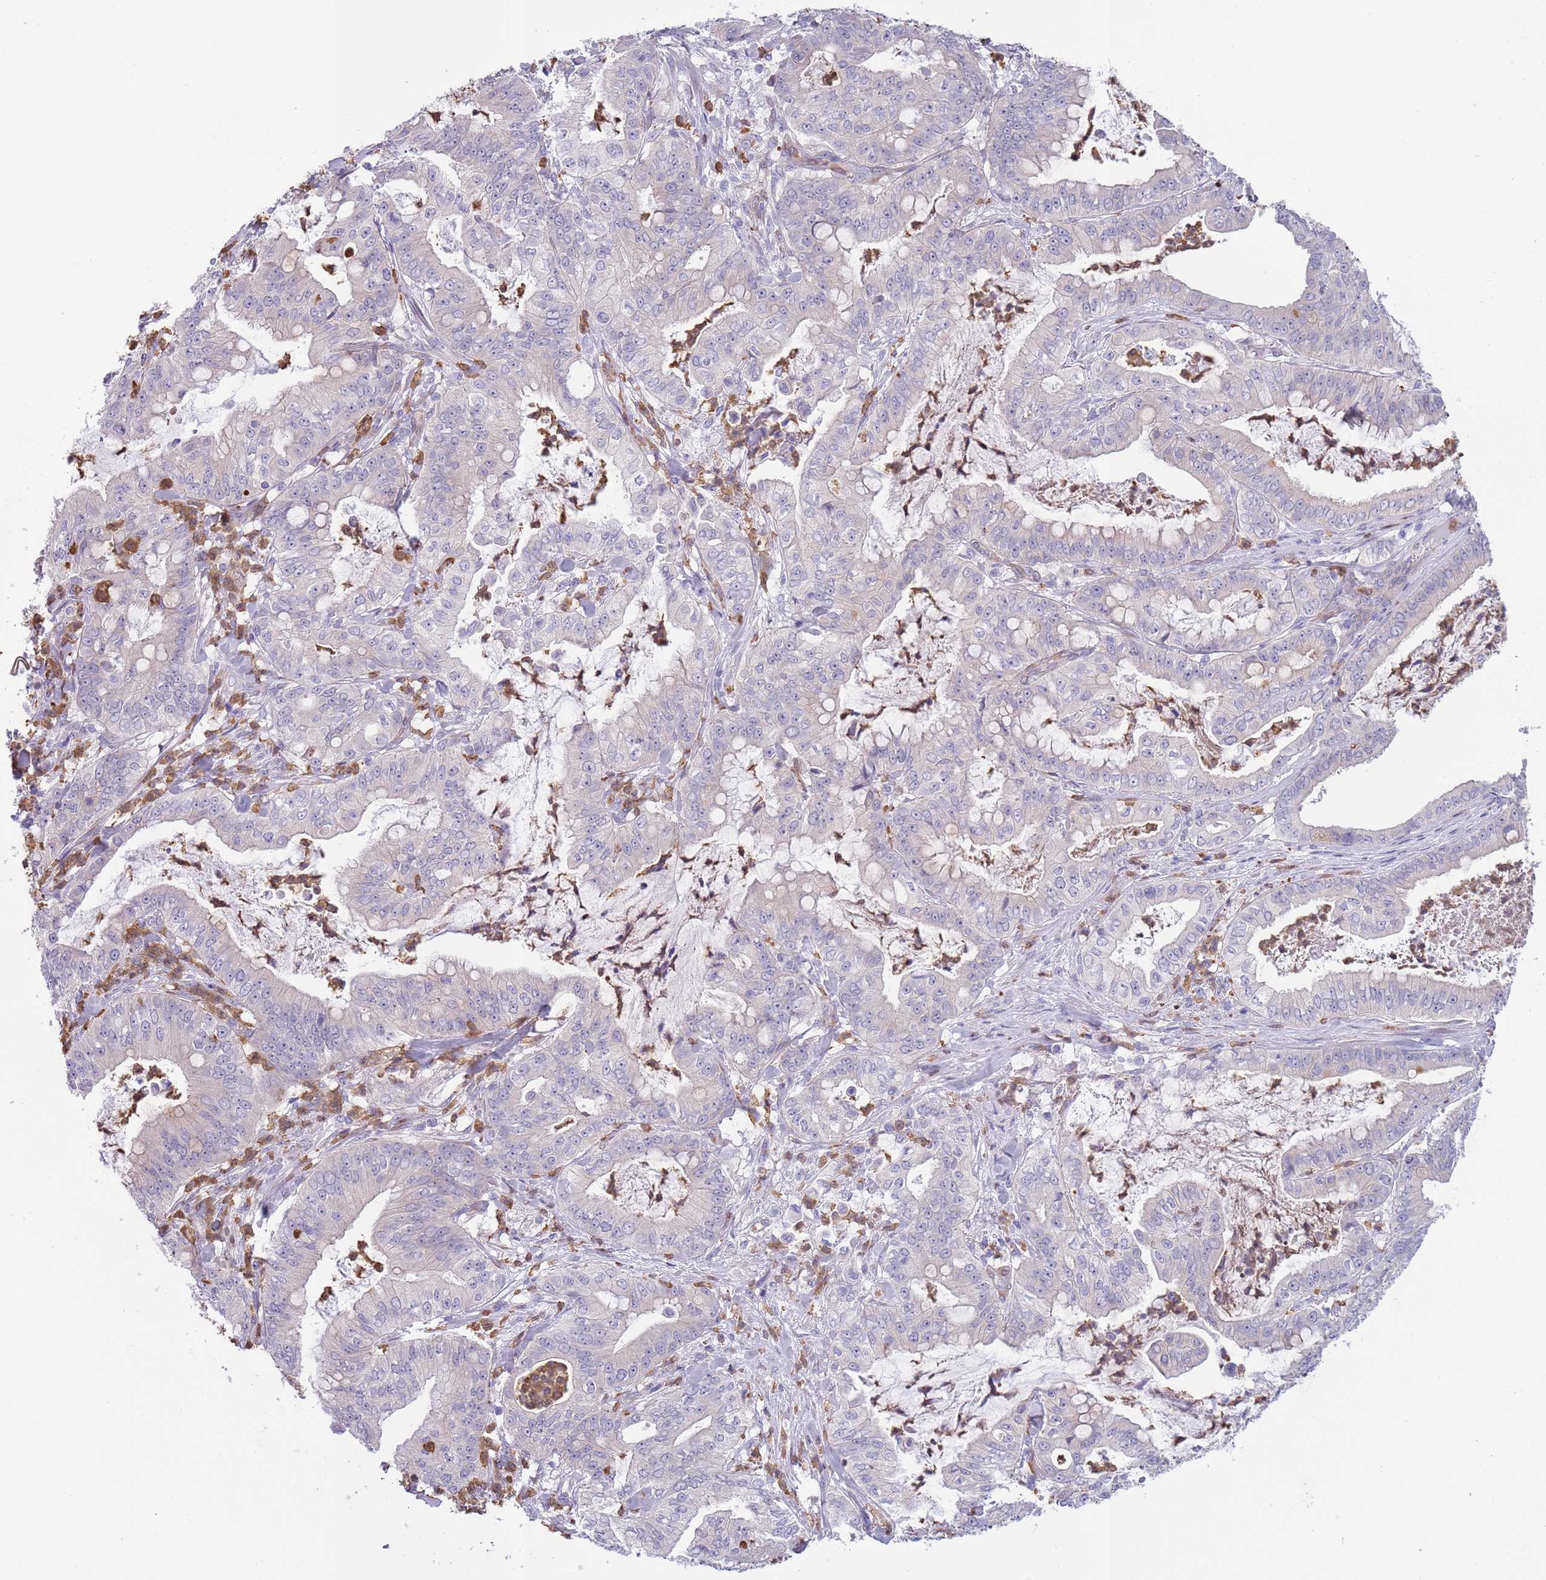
{"staining": {"intensity": "negative", "quantity": "none", "location": "none"}, "tissue": "pancreatic cancer", "cell_type": "Tumor cells", "image_type": "cancer", "snomed": [{"axis": "morphology", "description": "Adenocarcinoma, NOS"}, {"axis": "topography", "description": "Pancreas"}], "caption": "The micrograph demonstrates no staining of tumor cells in adenocarcinoma (pancreatic).", "gene": "ZFP2", "patient": {"sex": "male", "age": 71}}